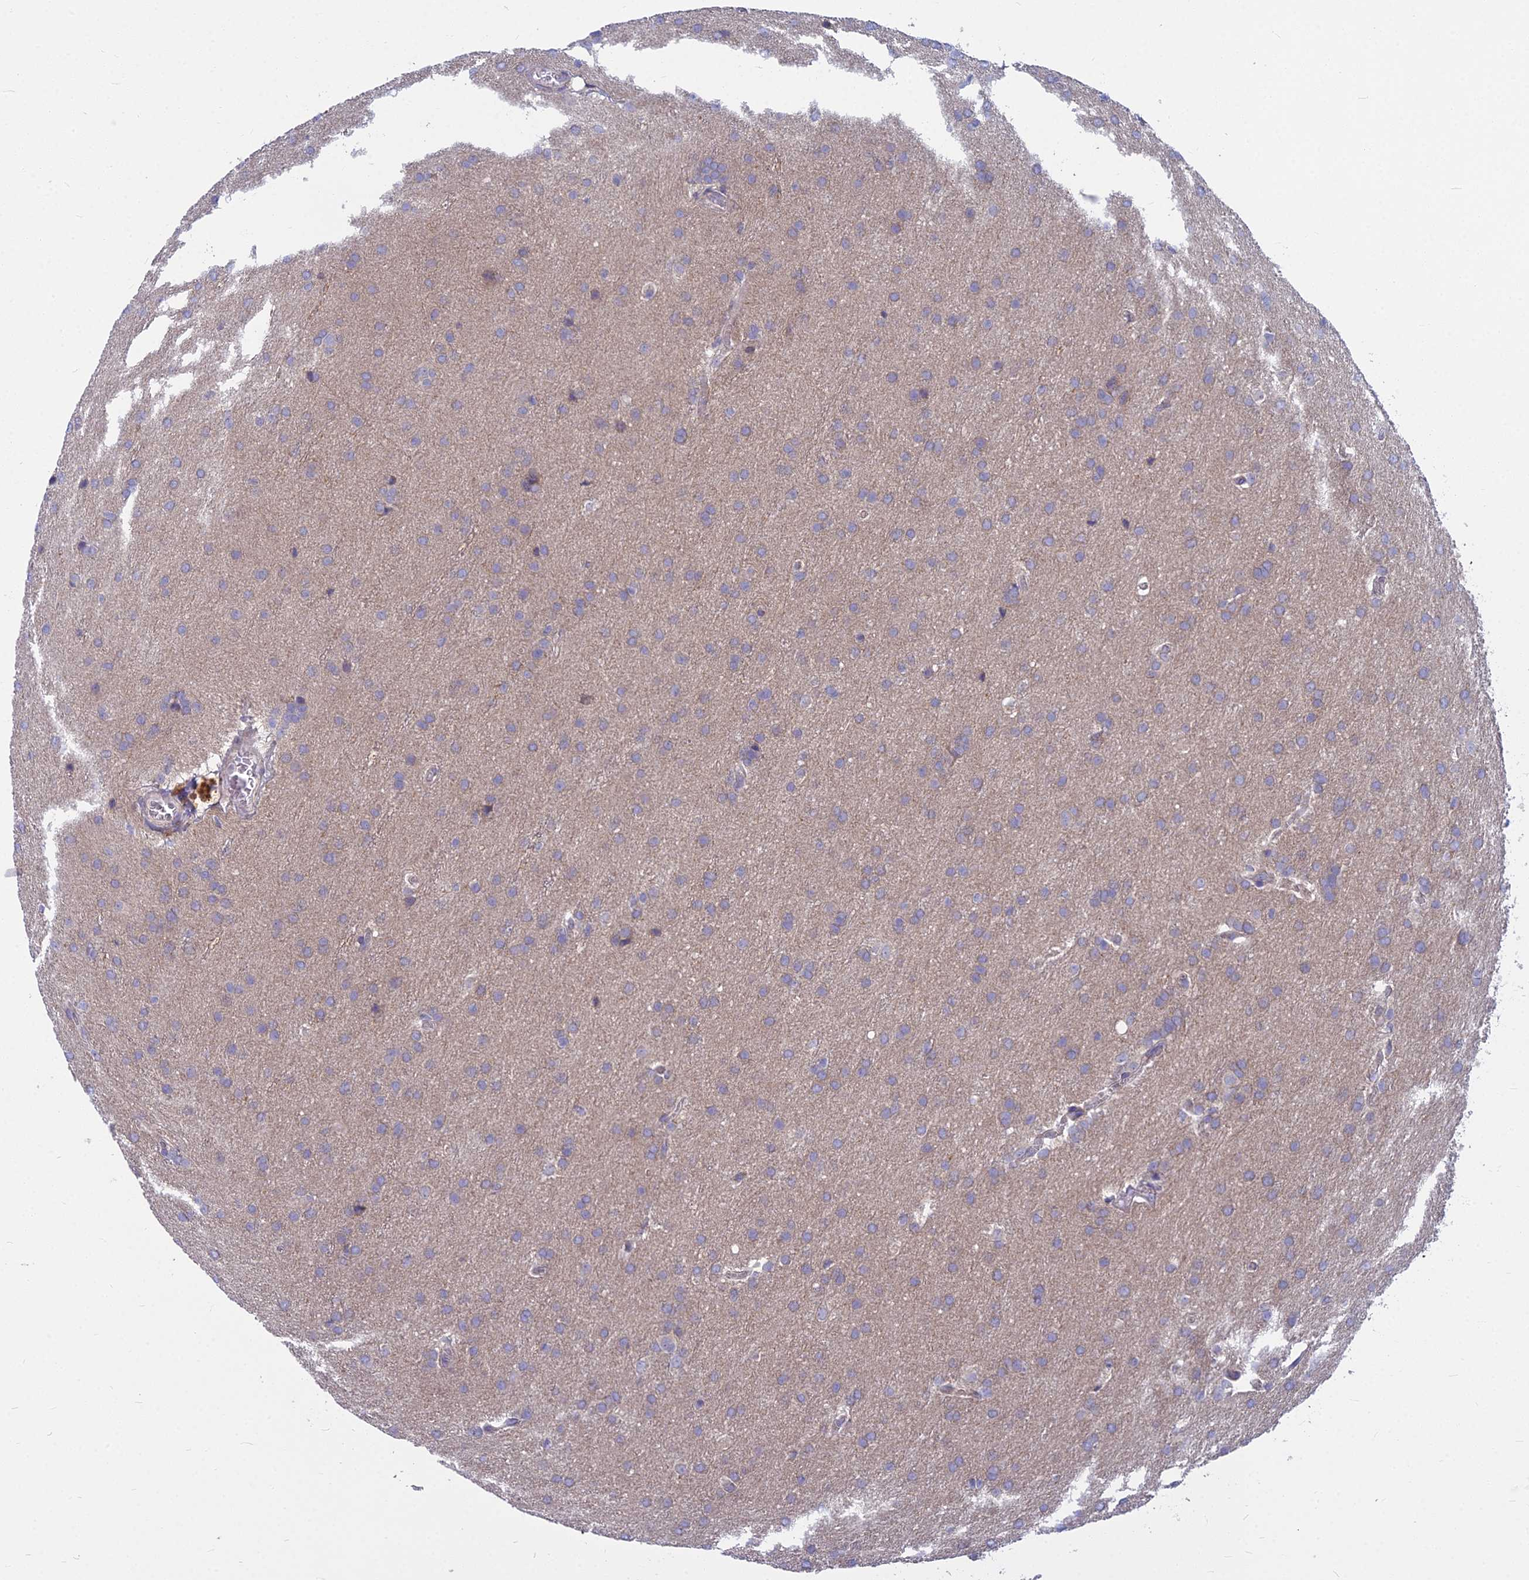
{"staining": {"intensity": "negative", "quantity": "none", "location": "none"}, "tissue": "glioma", "cell_type": "Tumor cells", "image_type": "cancer", "snomed": [{"axis": "morphology", "description": "Glioma, malignant, Low grade"}, {"axis": "topography", "description": "Brain"}], "caption": "Tumor cells are negative for protein expression in human low-grade glioma (malignant).", "gene": "COX20", "patient": {"sex": "female", "age": 32}}